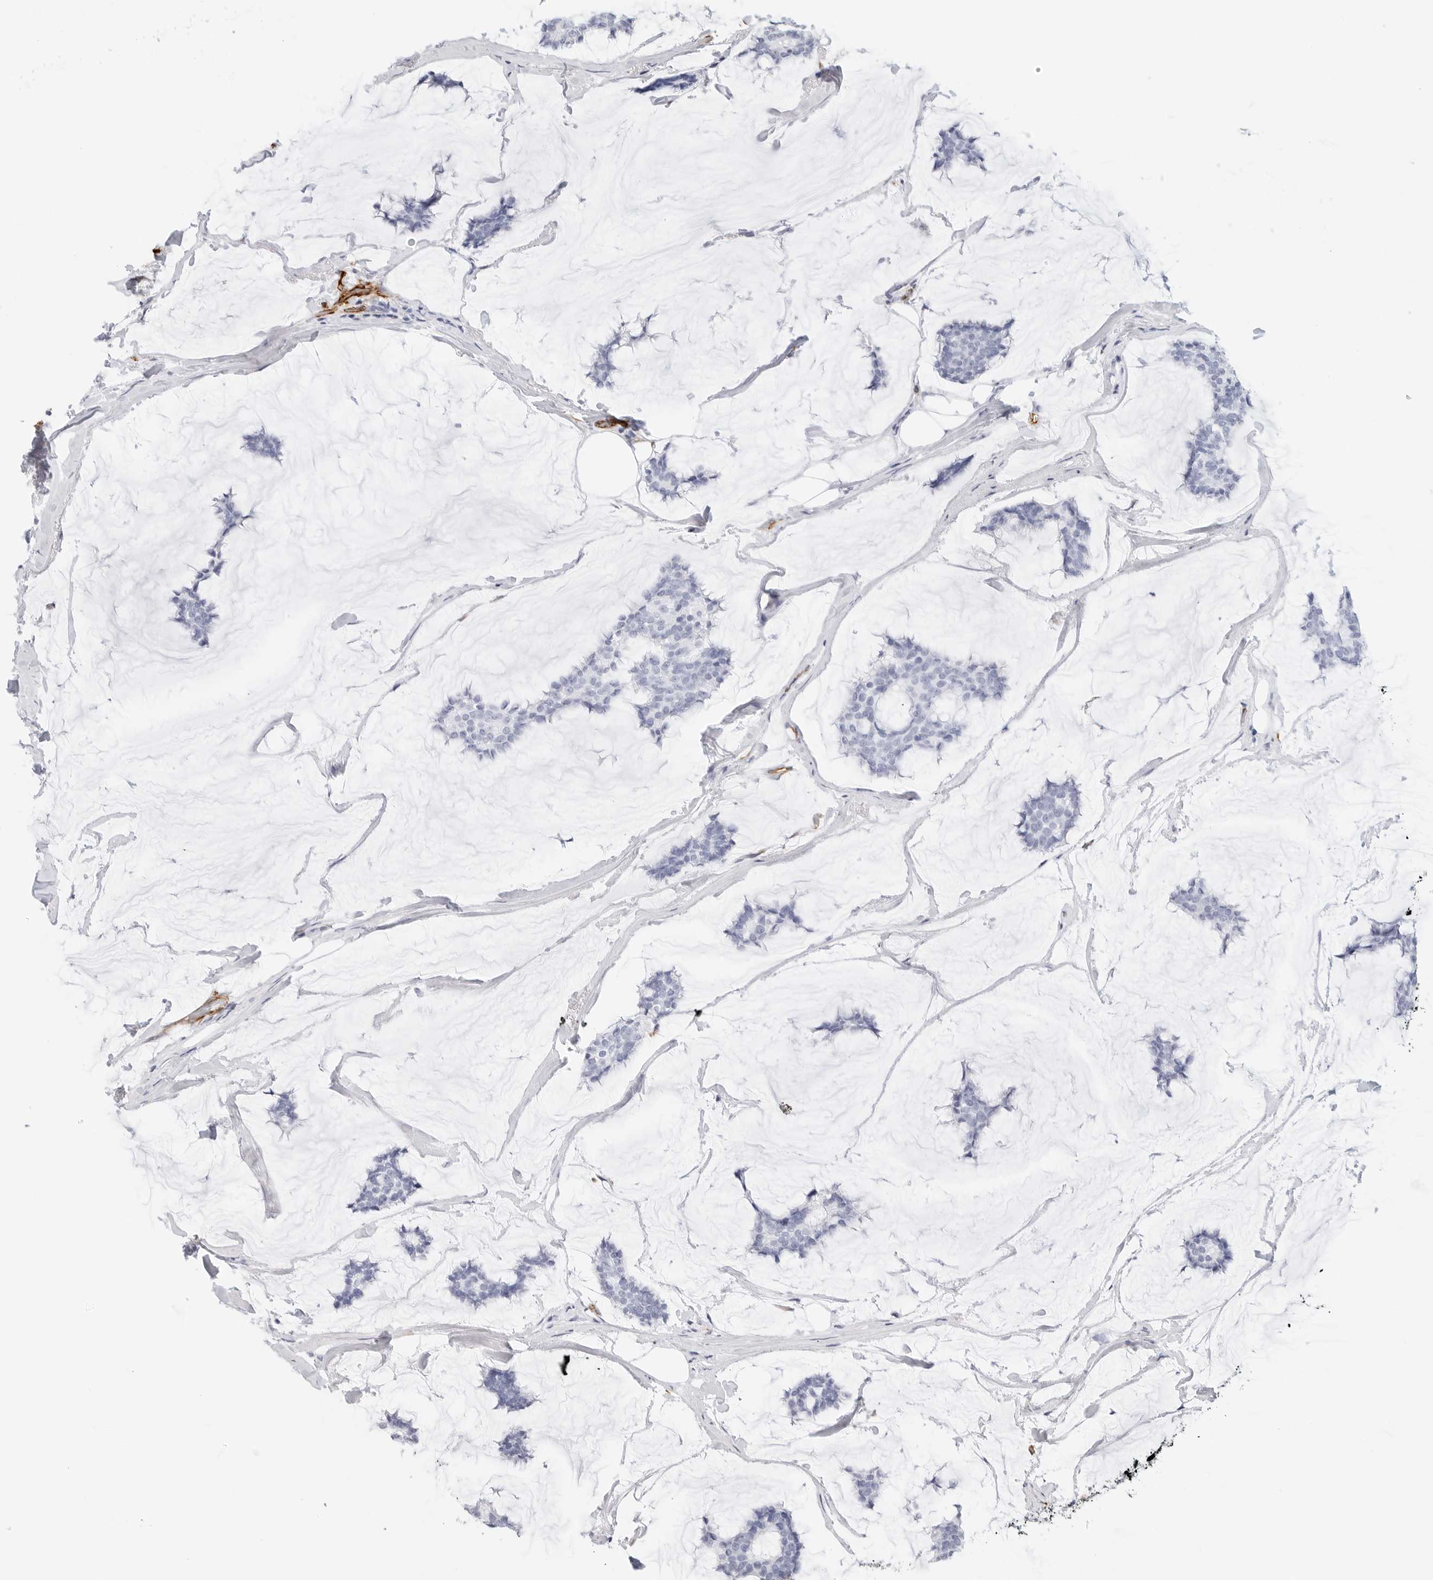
{"staining": {"intensity": "negative", "quantity": "none", "location": "none"}, "tissue": "breast cancer", "cell_type": "Tumor cells", "image_type": "cancer", "snomed": [{"axis": "morphology", "description": "Duct carcinoma"}, {"axis": "topography", "description": "Breast"}], "caption": "This is an immunohistochemistry (IHC) photomicrograph of human breast invasive ductal carcinoma. There is no staining in tumor cells.", "gene": "NES", "patient": {"sex": "female", "age": 93}}